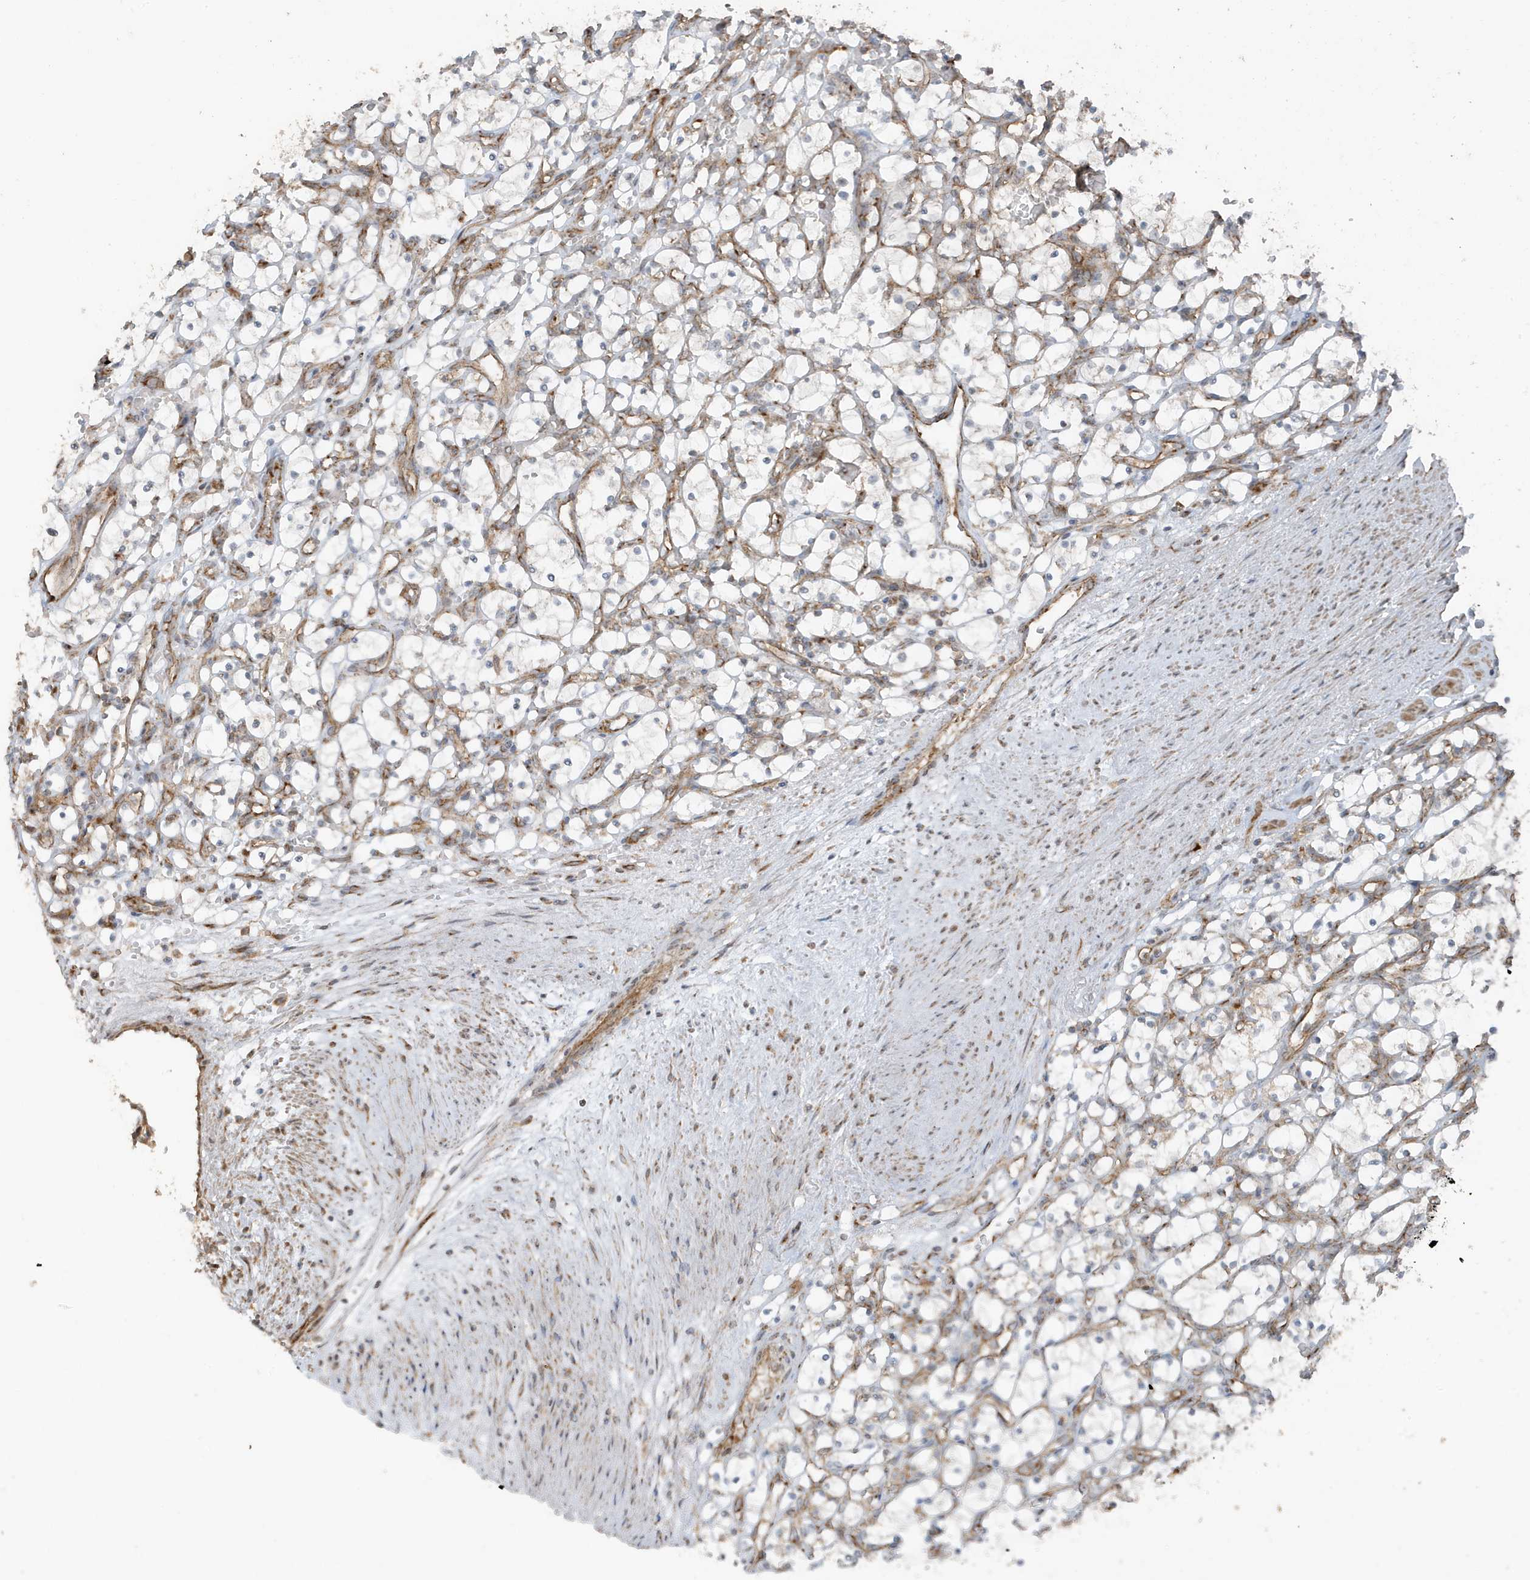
{"staining": {"intensity": "negative", "quantity": "none", "location": "none"}, "tissue": "renal cancer", "cell_type": "Tumor cells", "image_type": "cancer", "snomed": [{"axis": "morphology", "description": "Adenocarcinoma, NOS"}, {"axis": "topography", "description": "Kidney"}], "caption": "Immunohistochemistry of human renal cancer (adenocarcinoma) exhibits no staining in tumor cells. (Immunohistochemistry, brightfield microscopy, high magnification).", "gene": "GOLGA4", "patient": {"sex": "female", "age": 69}}